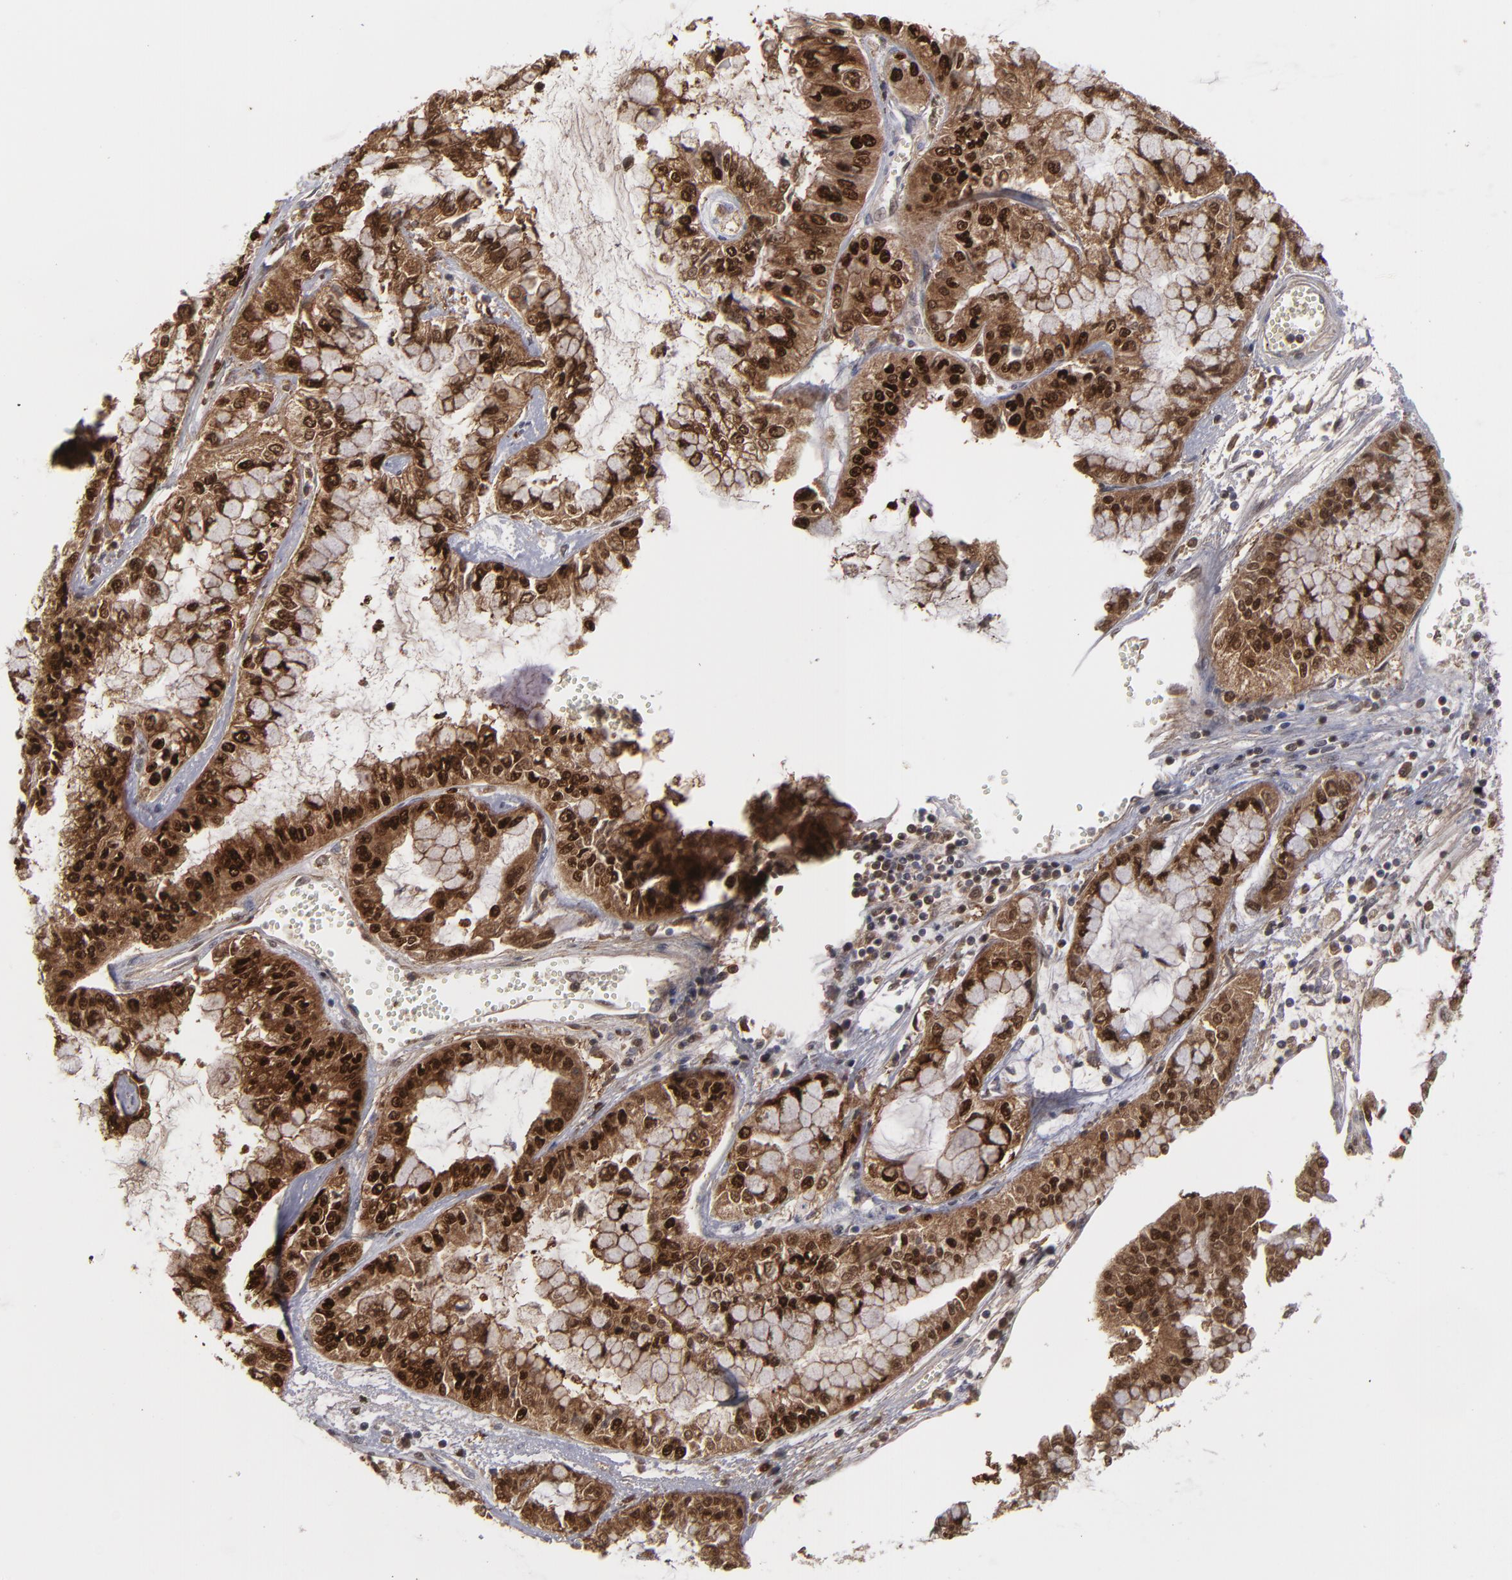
{"staining": {"intensity": "strong", "quantity": ">75%", "location": "cytoplasmic/membranous,nuclear"}, "tissue": "liver cancer", "cell_type": "Tumor cells", "image_type": "cancer", "snomed": [{"axis": "morphology", "description": "Cholangiocarcinoma"}, {"axis": "topography", "description": "Liver"}], "caption": "Liver cancer (cholangiocarcinoma) tissue displays strong cytoplasmic/membranous and nuclear positivity in about >75% of tumor cells, visualized by immunohistochemistry. Nuclei are stained in blue.", "gene": "GSR", "patient": {"sex": "female", "age": 79}}